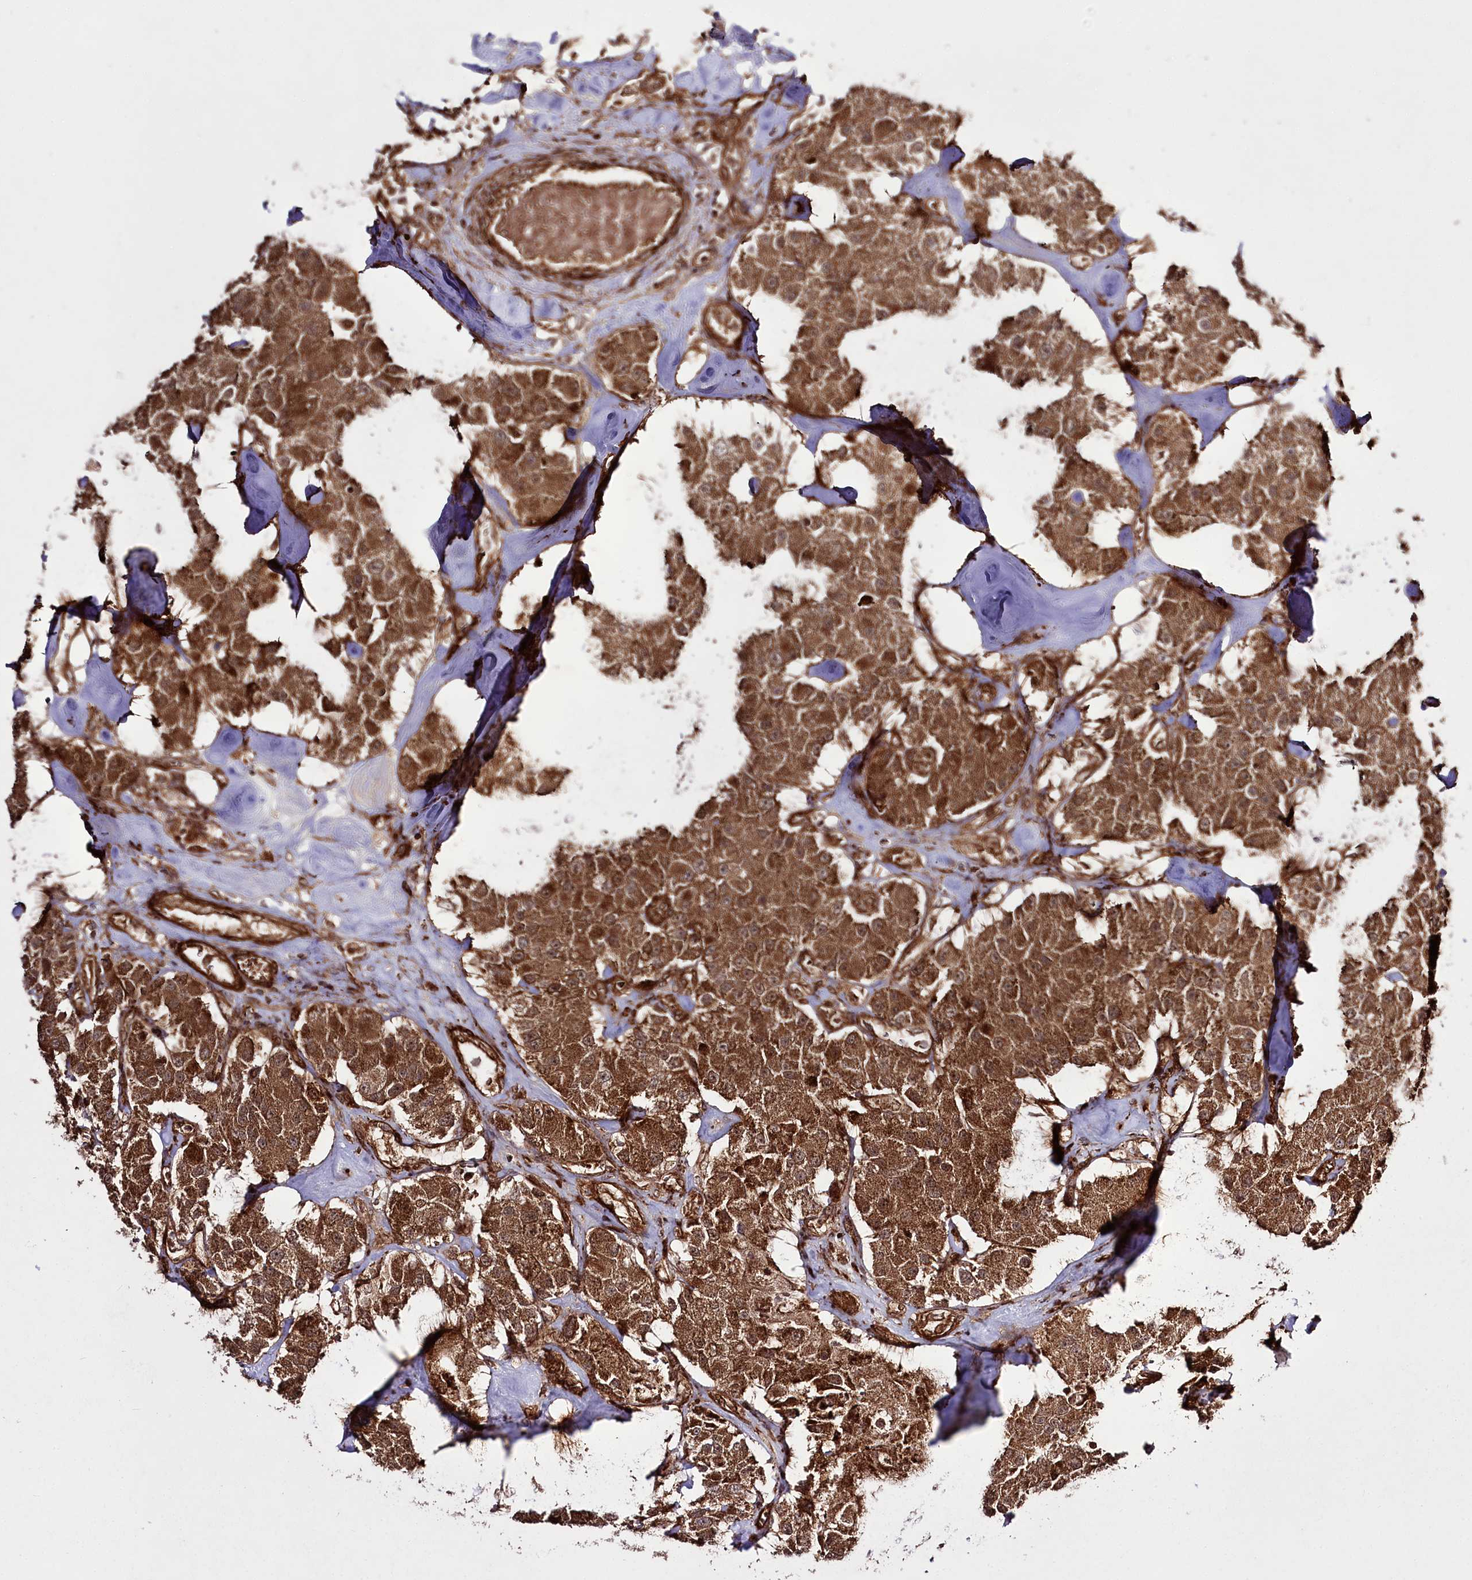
{"staining": {"intensity": "strong", "quantity": ">75%", "location": "cytoplasmic/membranous"}, "tissue": "carcinoid", "cell_type": "Tumor cells", "image_type": "cancer", "snomed": [{"axis": "morphology", "description": "Carcinoid, malignant, NOS"}, {"axis": "topography", "description": "Pancreas"}], "caption": "Tumor cells exhibit high levels of strong cytoplasmic/membranous positivity in approximately >75% of cells in malignant carcinoid. (DAB IHC with brightfield microscopy, high magnification).", "gene": "REXO2", "patient": {"sex": "male", "age": 41}}